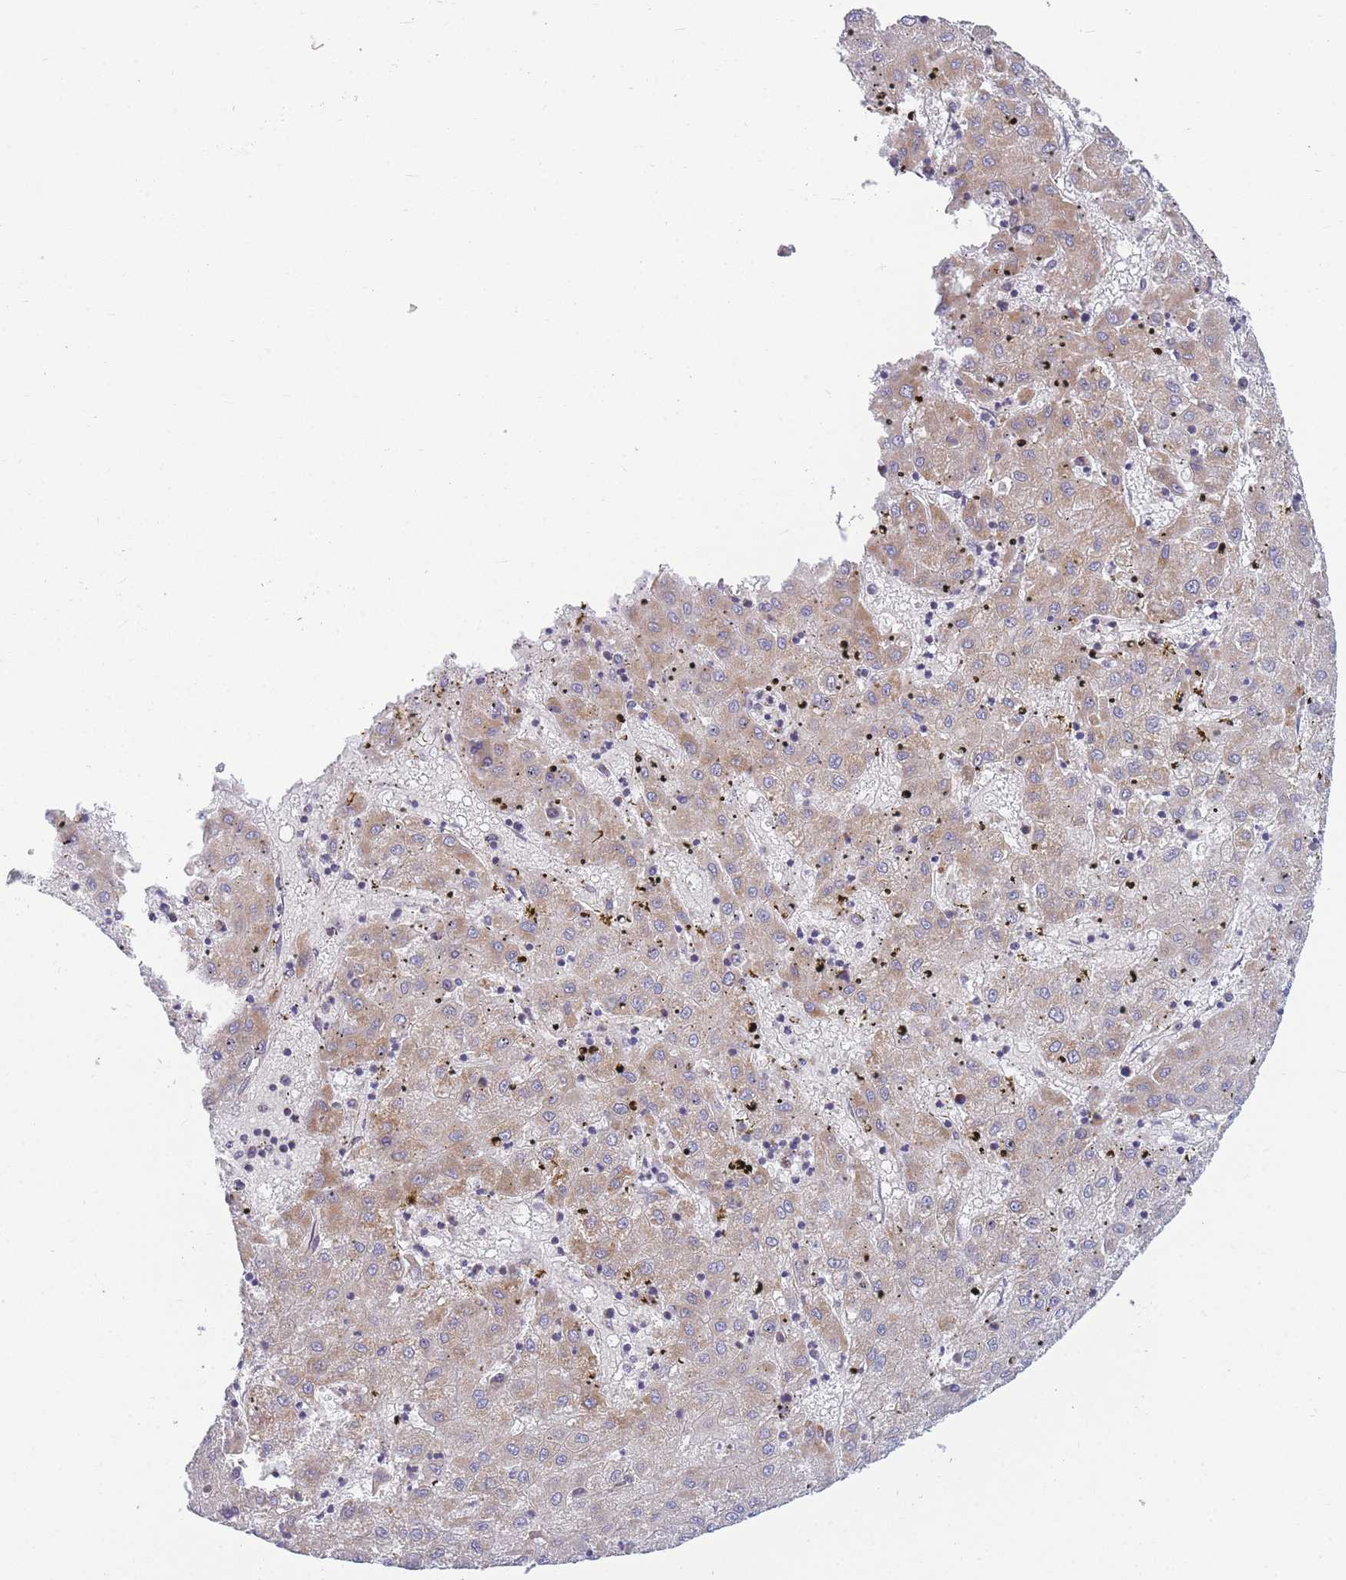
{"staining": {"intensity": "moderate", "quantity": "25%-75%", "location": "cytoplasmic/membranous"}, "tissue": "liver cancer", "cell_type": "Tumor cells", "image_type": "cancer", "snomed": [{"axis": "morphology", "description": "Carcinoma, Hepatocellular, NOS"}, {"axis": "topography", "description": "Liver"}], "caption": "Immunohistochemical staining of human liver cancer exhibits moderate cytoplasmic/membranous protein positivity in approximately 25%-75% of tumor cells.", "gene": "MRPS11", "patient": {"sex": "male", "age": 72}}